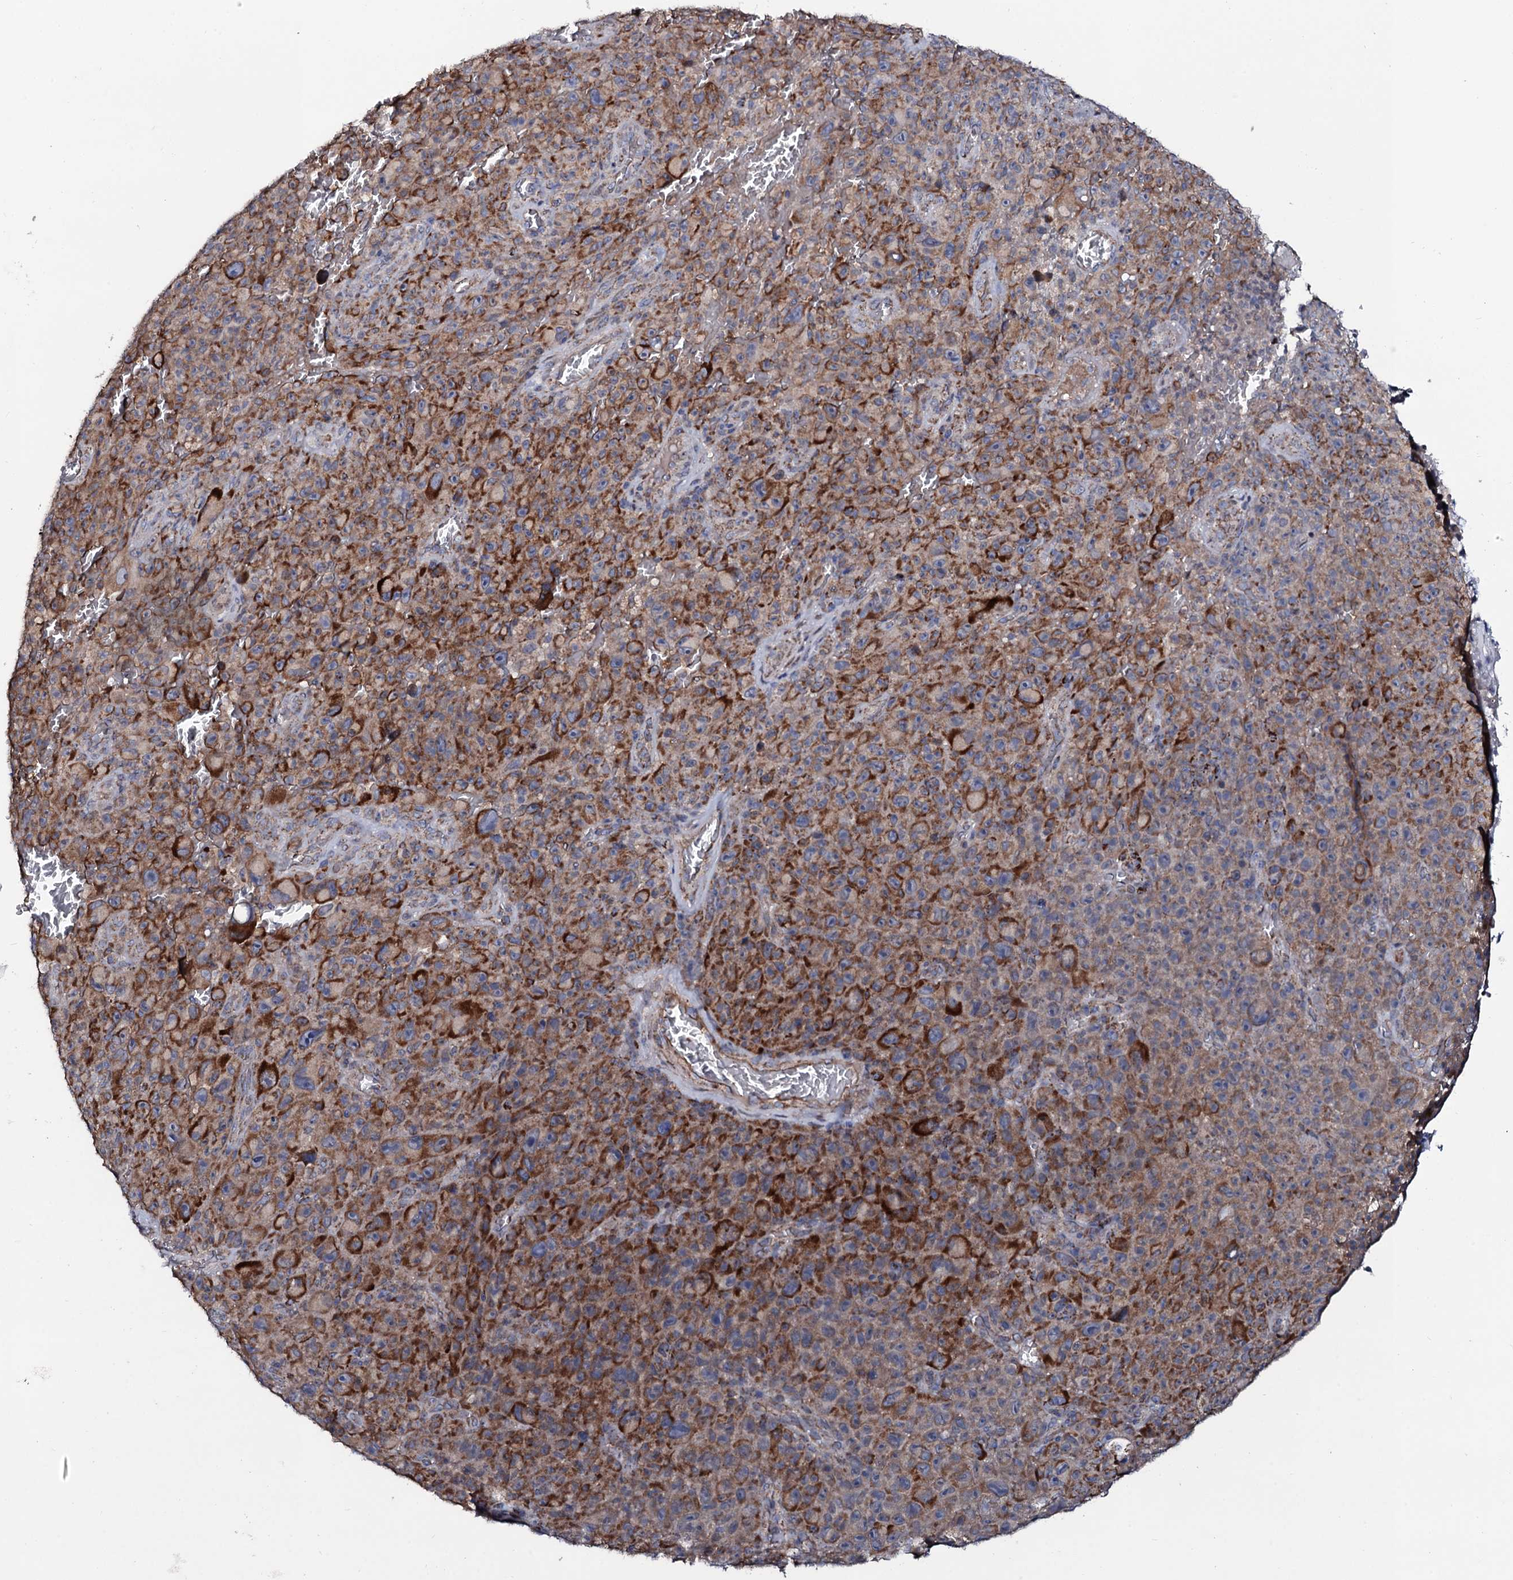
{"staining": {"intensity": "moderate", "quantity": ">75%", "location": "cytoplasmic/membranous"}, "tissue": "melanoma", "cell_type": "Tumor cells", "image_type": "cancer", "snomed": [{"axis": "morphology", "description": "Malignant melanoma, NOS"}, {"axis": "topography", "description": "Skin"}], "caption": "Protein expression analysis of melanoma exhibits moderate cytoplasmic/membranous positivity in approximately >75% of tumor cells. The protein of interest is stained brown, and the nuclei are stained in blue (DAB (3,3'-diaminobenzidine) IHC with brightfield microscopy, high magnification).", "gene": "PPP1R3D", "patient": {"sex": "female", "age": 82}}